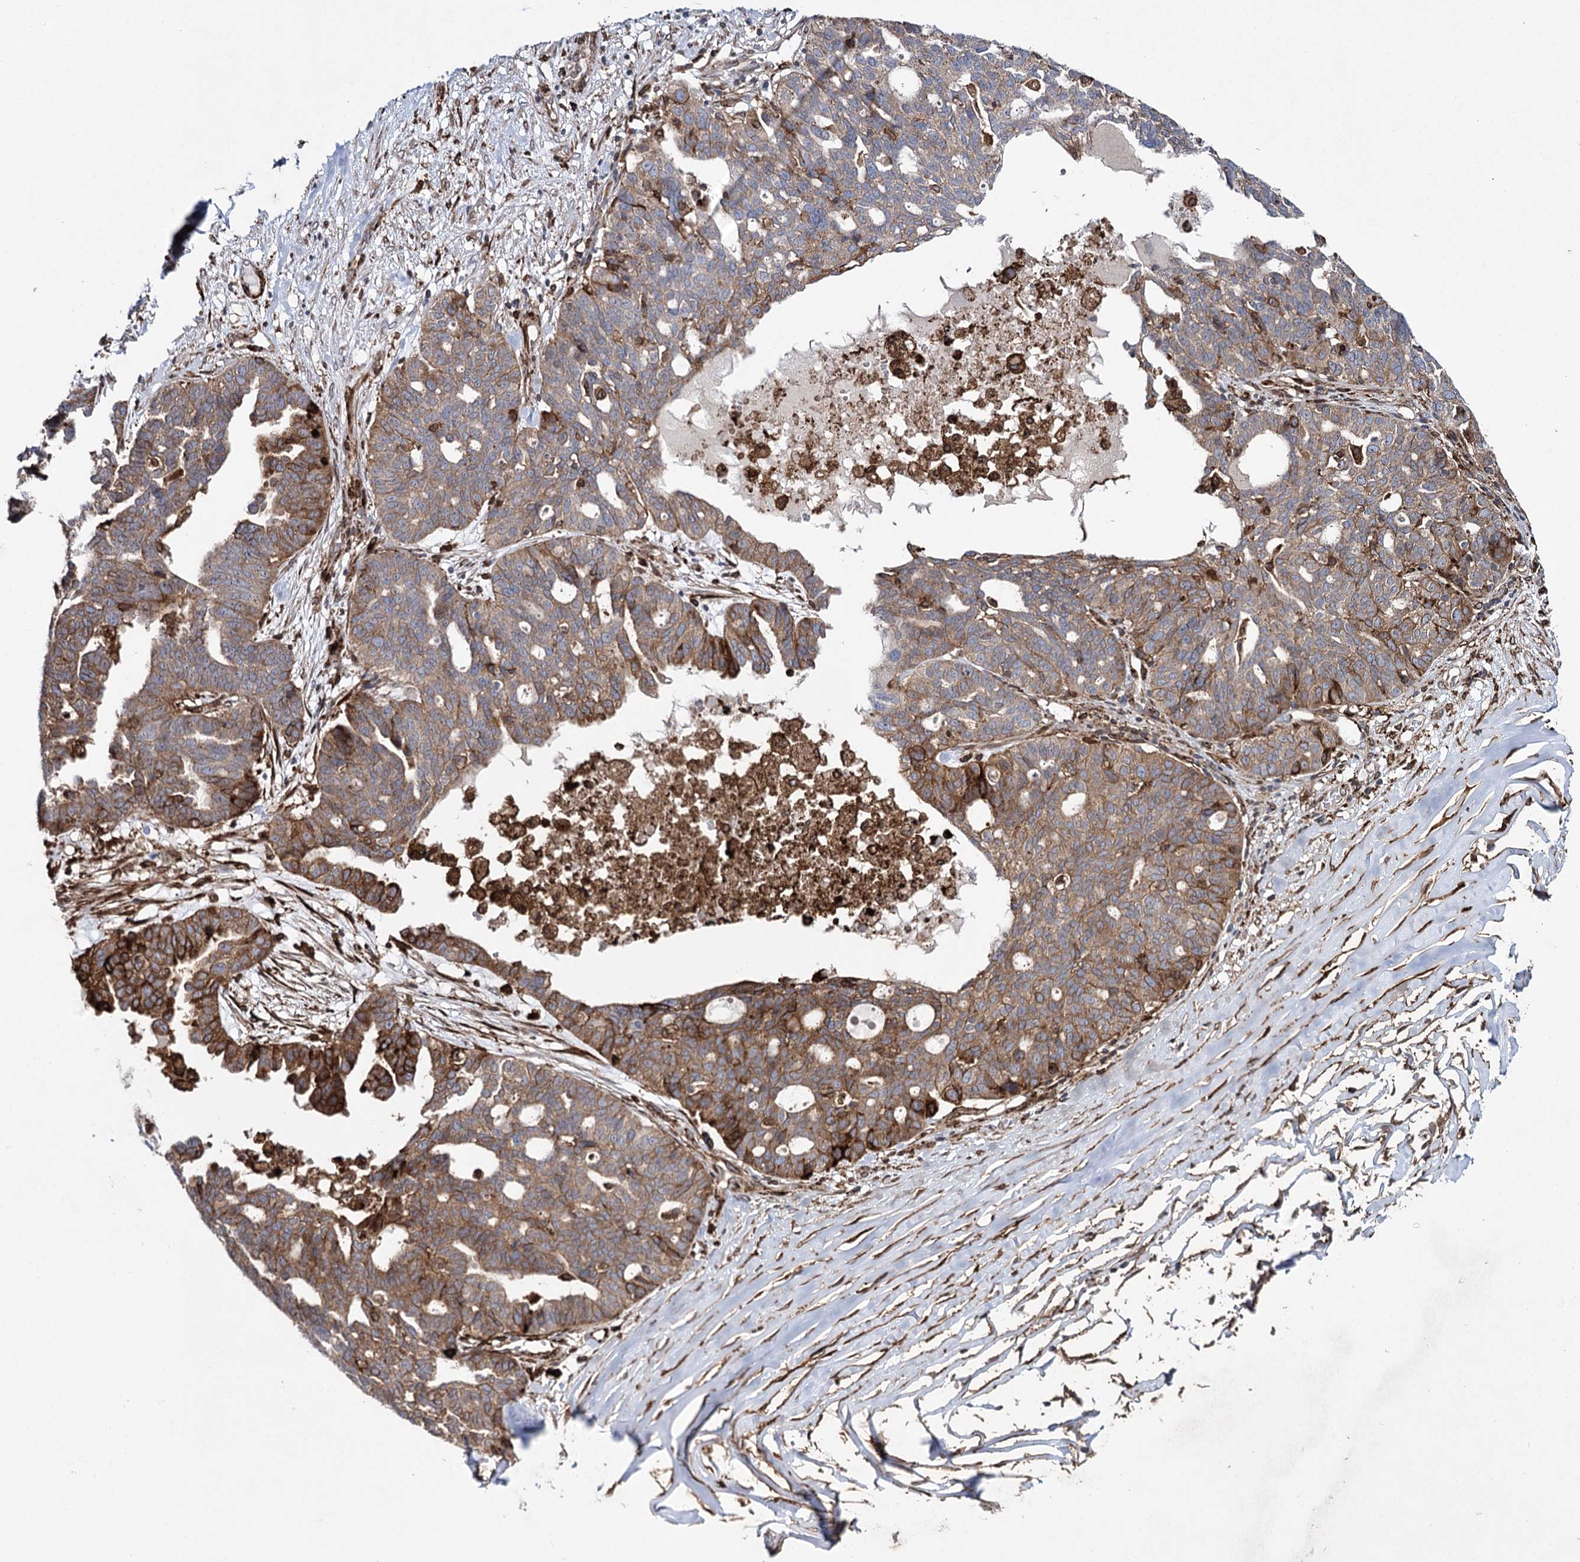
{"staining": {"intensity": "moderate", "quantity": ">75%", "location": "cytoplasmic/membranous"}, "tissue": "ovarian cancer", "cell_type": "Tumor cells", "image_type": "cancer", "snomed": [{"axis": "morphology", "description": "Cystadenocarcinoma, serous, NOS"}, {"axis": "topography", "description": "Ovary"}], "caption": "Immunohistochemical staining of human ovarian cancer (serous cystadenocarcinoma) reveals medium levels of moderate cytoplasmic/membranous protein staining in about >75% of tumor cells.", "gene": "DCUN1D4", "patient": {"sex": "female", "age": 59}}